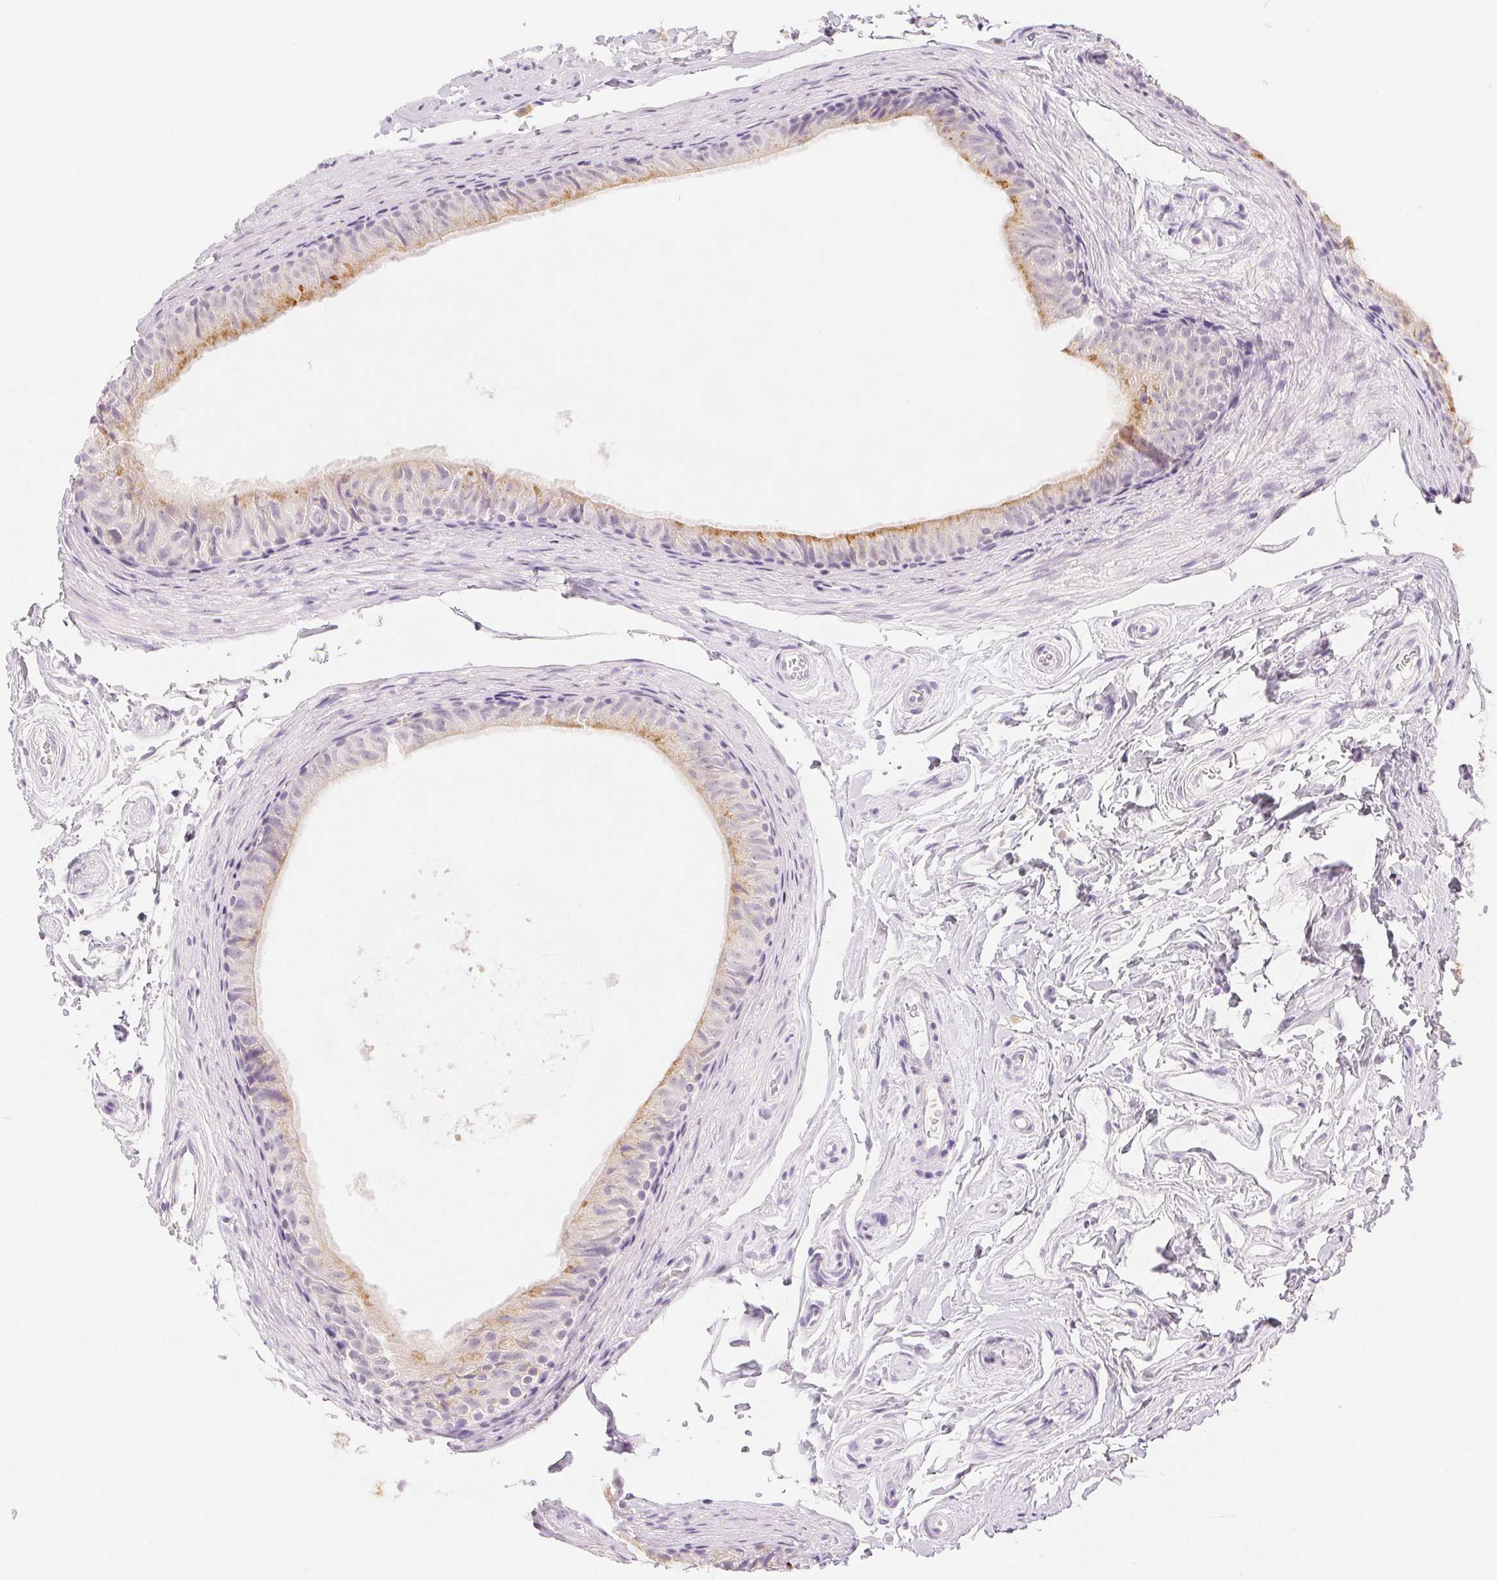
{"staining": {"intensity": "weak", "quantity": "25%-75%", "location": "cytoplasmic/membranous"}, "tissue": "epididymis", "cell_type": "Glandular cells", "image_type": "normal", "snomed": [{"axis": "morphology", "description": "Normal tissue, NOS"}, {"axis": "topography", "description": "Epididymis"}], "caption": "Epididymis stained with immunohistochemistry (IHC) demonstrates weak cytoplasmic/membranous staining in about 25%-75% of glandular cells.", "gene": "SLC5A2", "patient": {"sex": "male", "age": 45}}